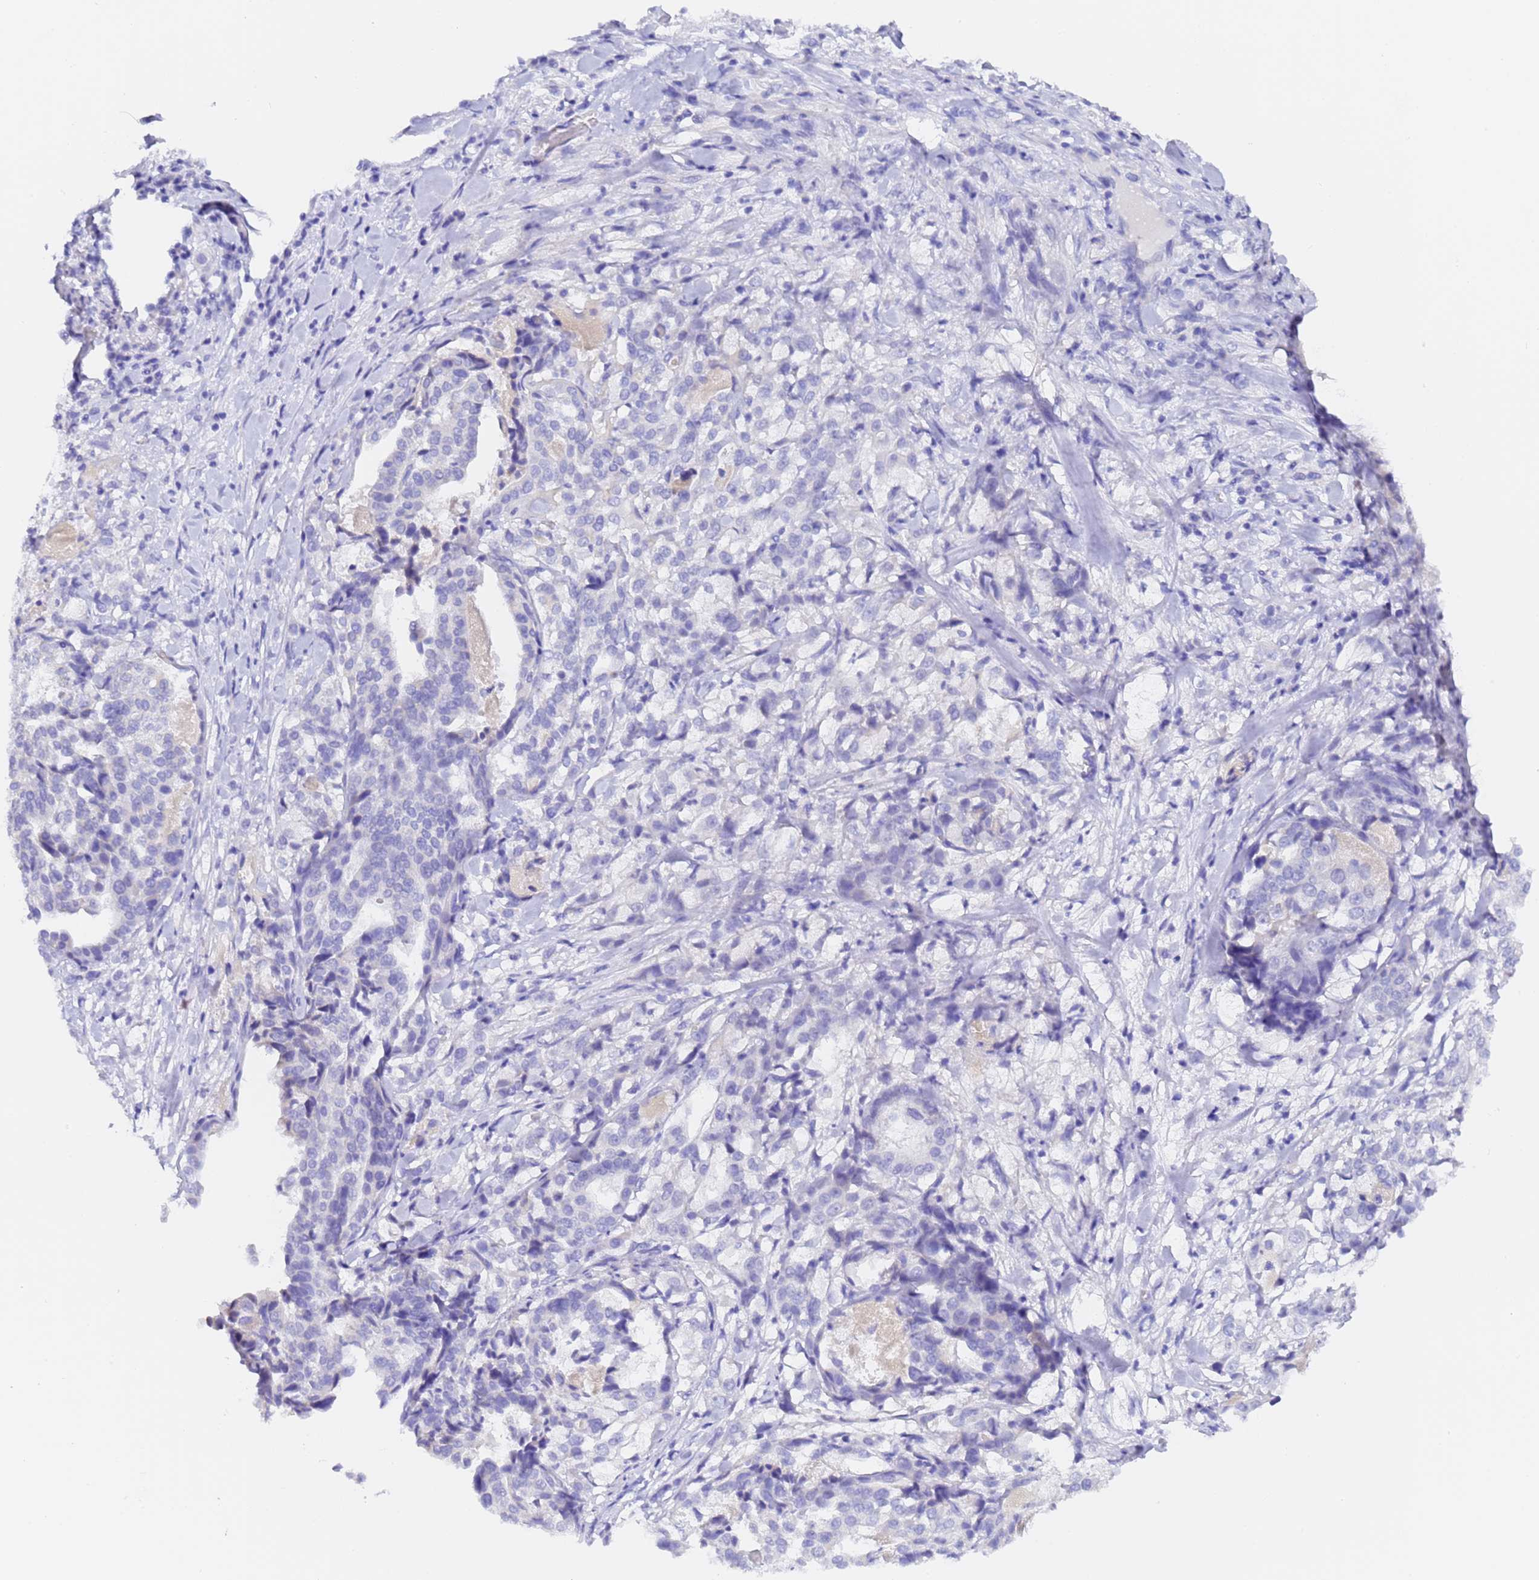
{"staining": {"intensity": "negative", "quantity": "none", "location": "none"}, "tissue": "stomach cancer", "cell_type": "Tumor cells", "image_type": "cancer", "snomed": [{"axis": "morphology", "description": "Adenocarcinoma, NOS"}, {"axis": "topography", "description": "Stomach"}], "caption": "Stomach adenocarcinoma was stained to show a protein in brown. There is no significant staining in tumor cells.", "gene": "GABRA1", "patient": {"sex": "male", "age": 48}}